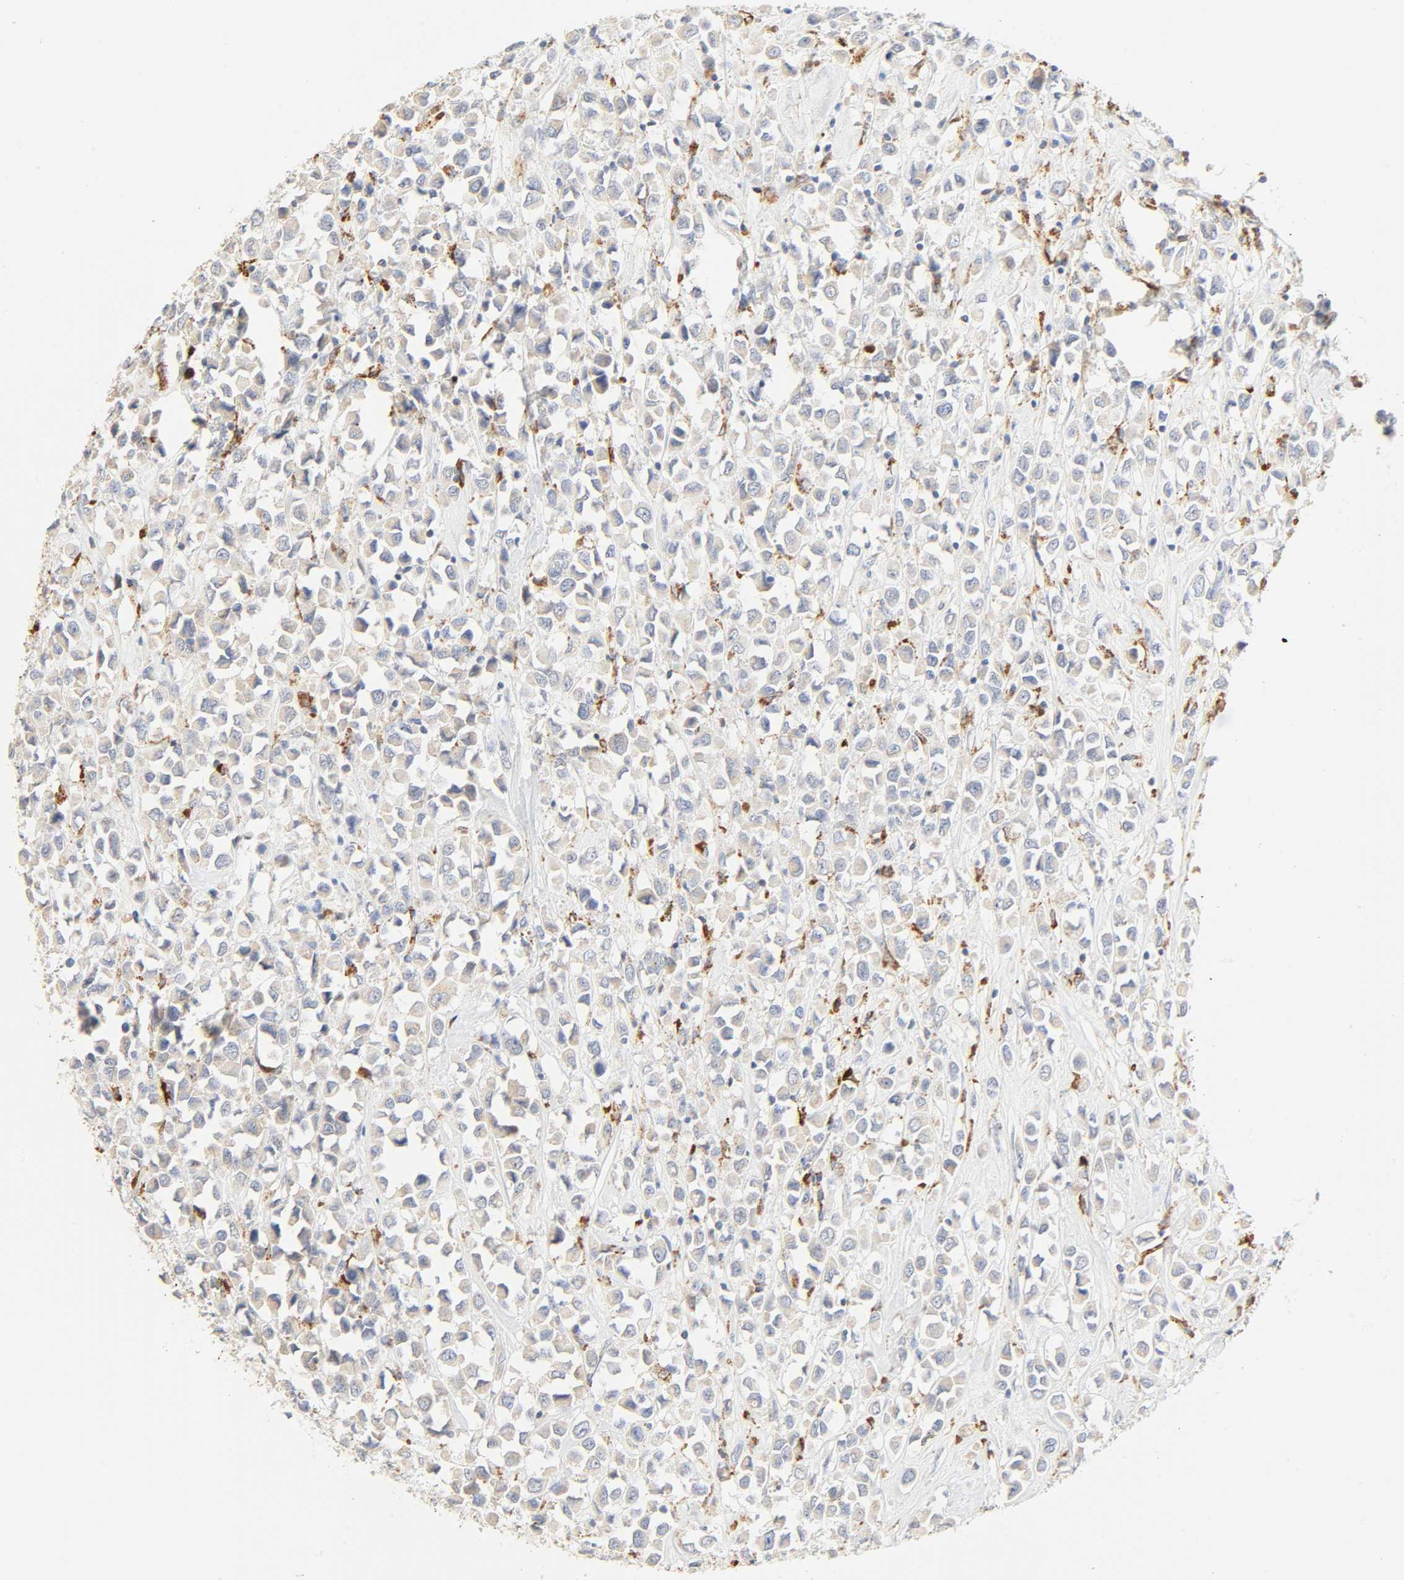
{"staining": {"intensity": "negative", "quantity": "none", "location": "none"}, "tissue": "breast cancer", "cell_type": "Tumor cells", "image_type": "cancer", "snomed": [{"axis": "morphology", "description": "Duct carcinoma"}, {"axis": "topography", "description": "Breast"}], "caption": "An image of breast cancer (intraductal carcinoma) stained for a protein displays no brown staining in tumor cells.", "gene": "CAMK2A", "patient": {"sex": "female", "age": 61}}